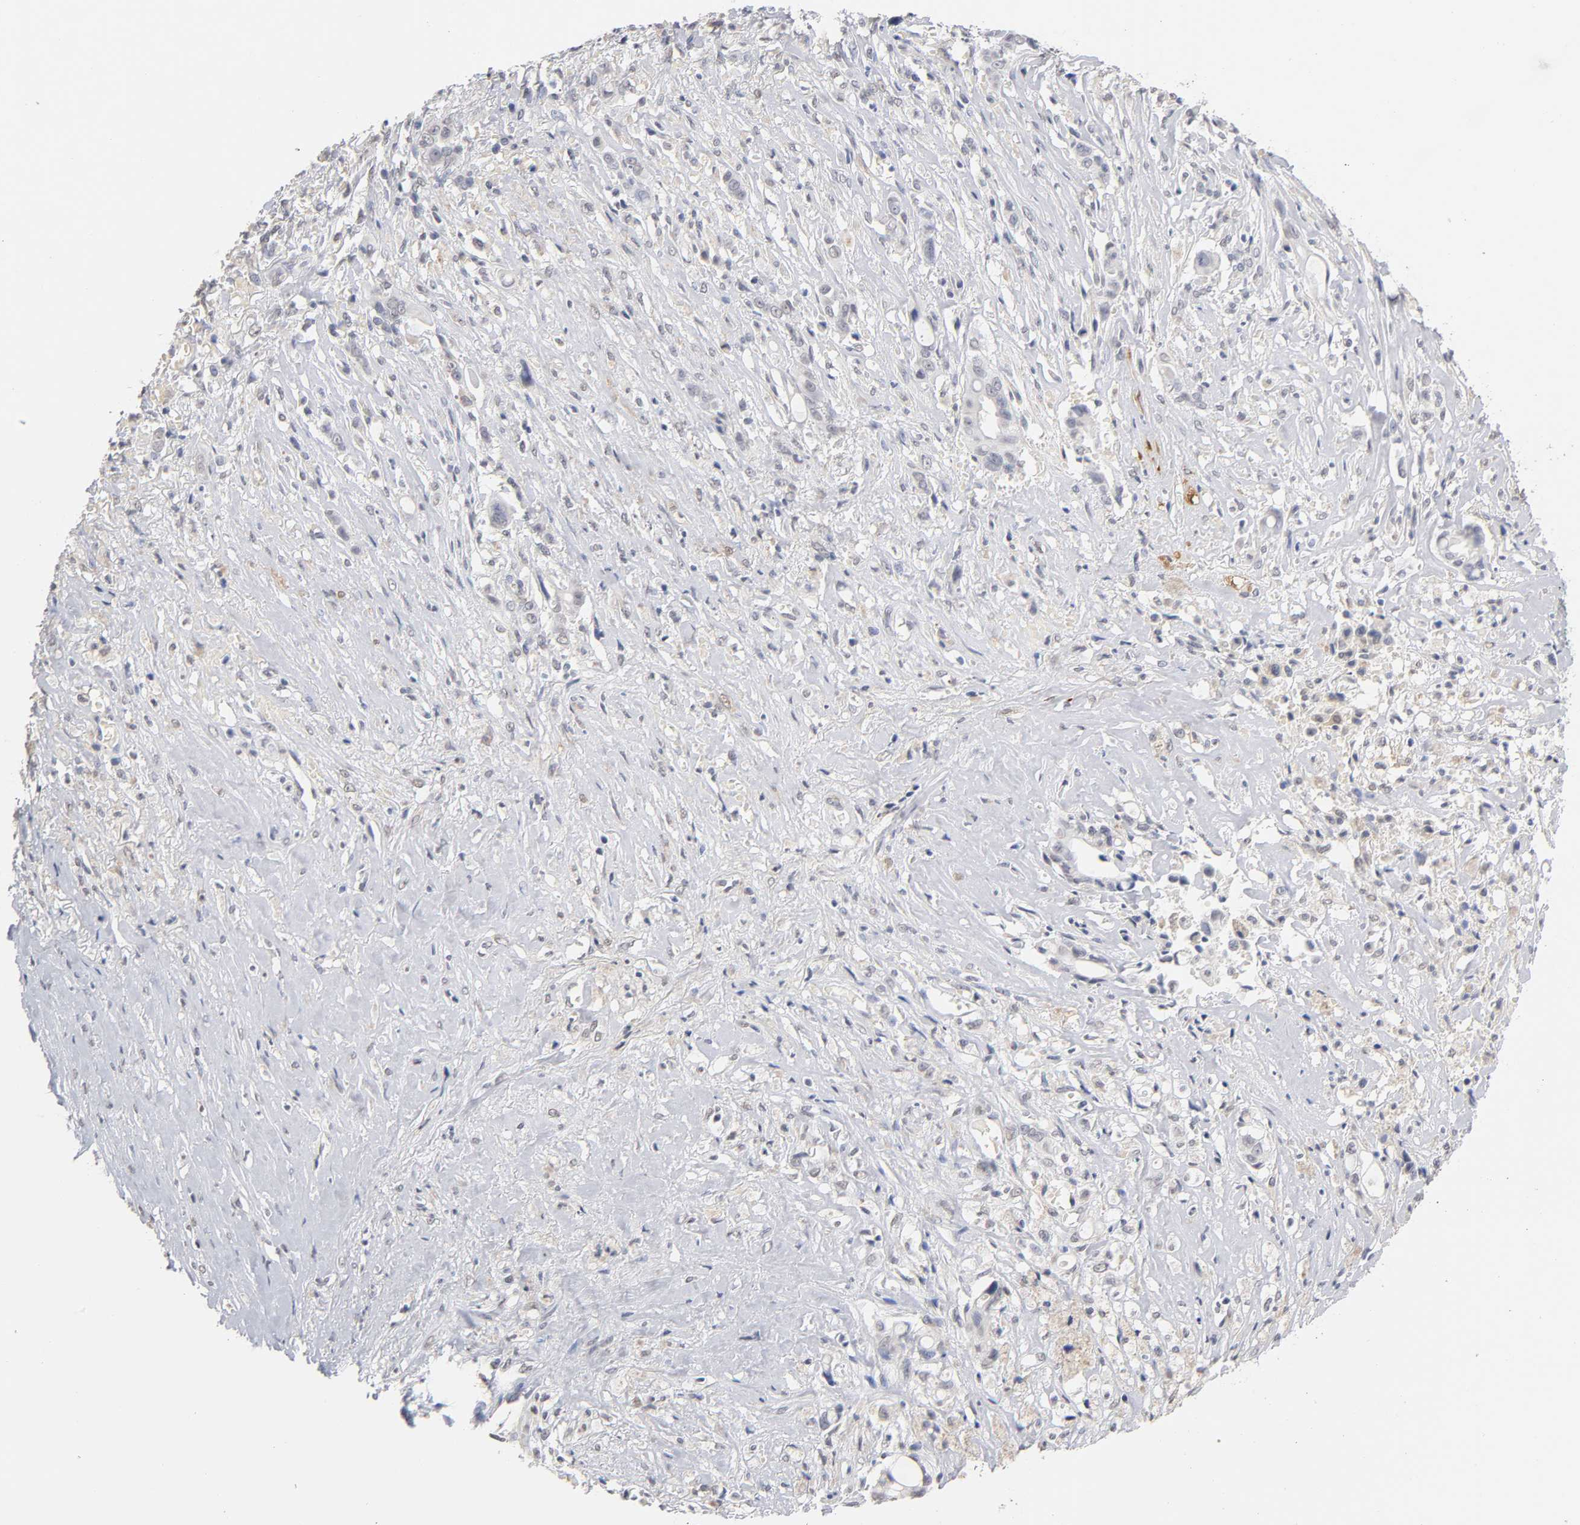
{"staining": {"intensity": "weak", "quantity": "<25%", "location": "cytoplasmic/membranous,nuclear"}, "tissue": "liver cancer", "cell_type": "Tumor cells", "image_type": "cancer", "snomed": [{"axis": "morphology", "description": "Cholangiocarcinoma"}, {"axis": "topography", "description": "Liver"}], "caption": "The immunohistochemistry (IHC) histopathology image has no significant expression in tumor cells of liver cancer tissue.", "gene": "CRABP2", "patient": {"sex": "female", "age": 70}}